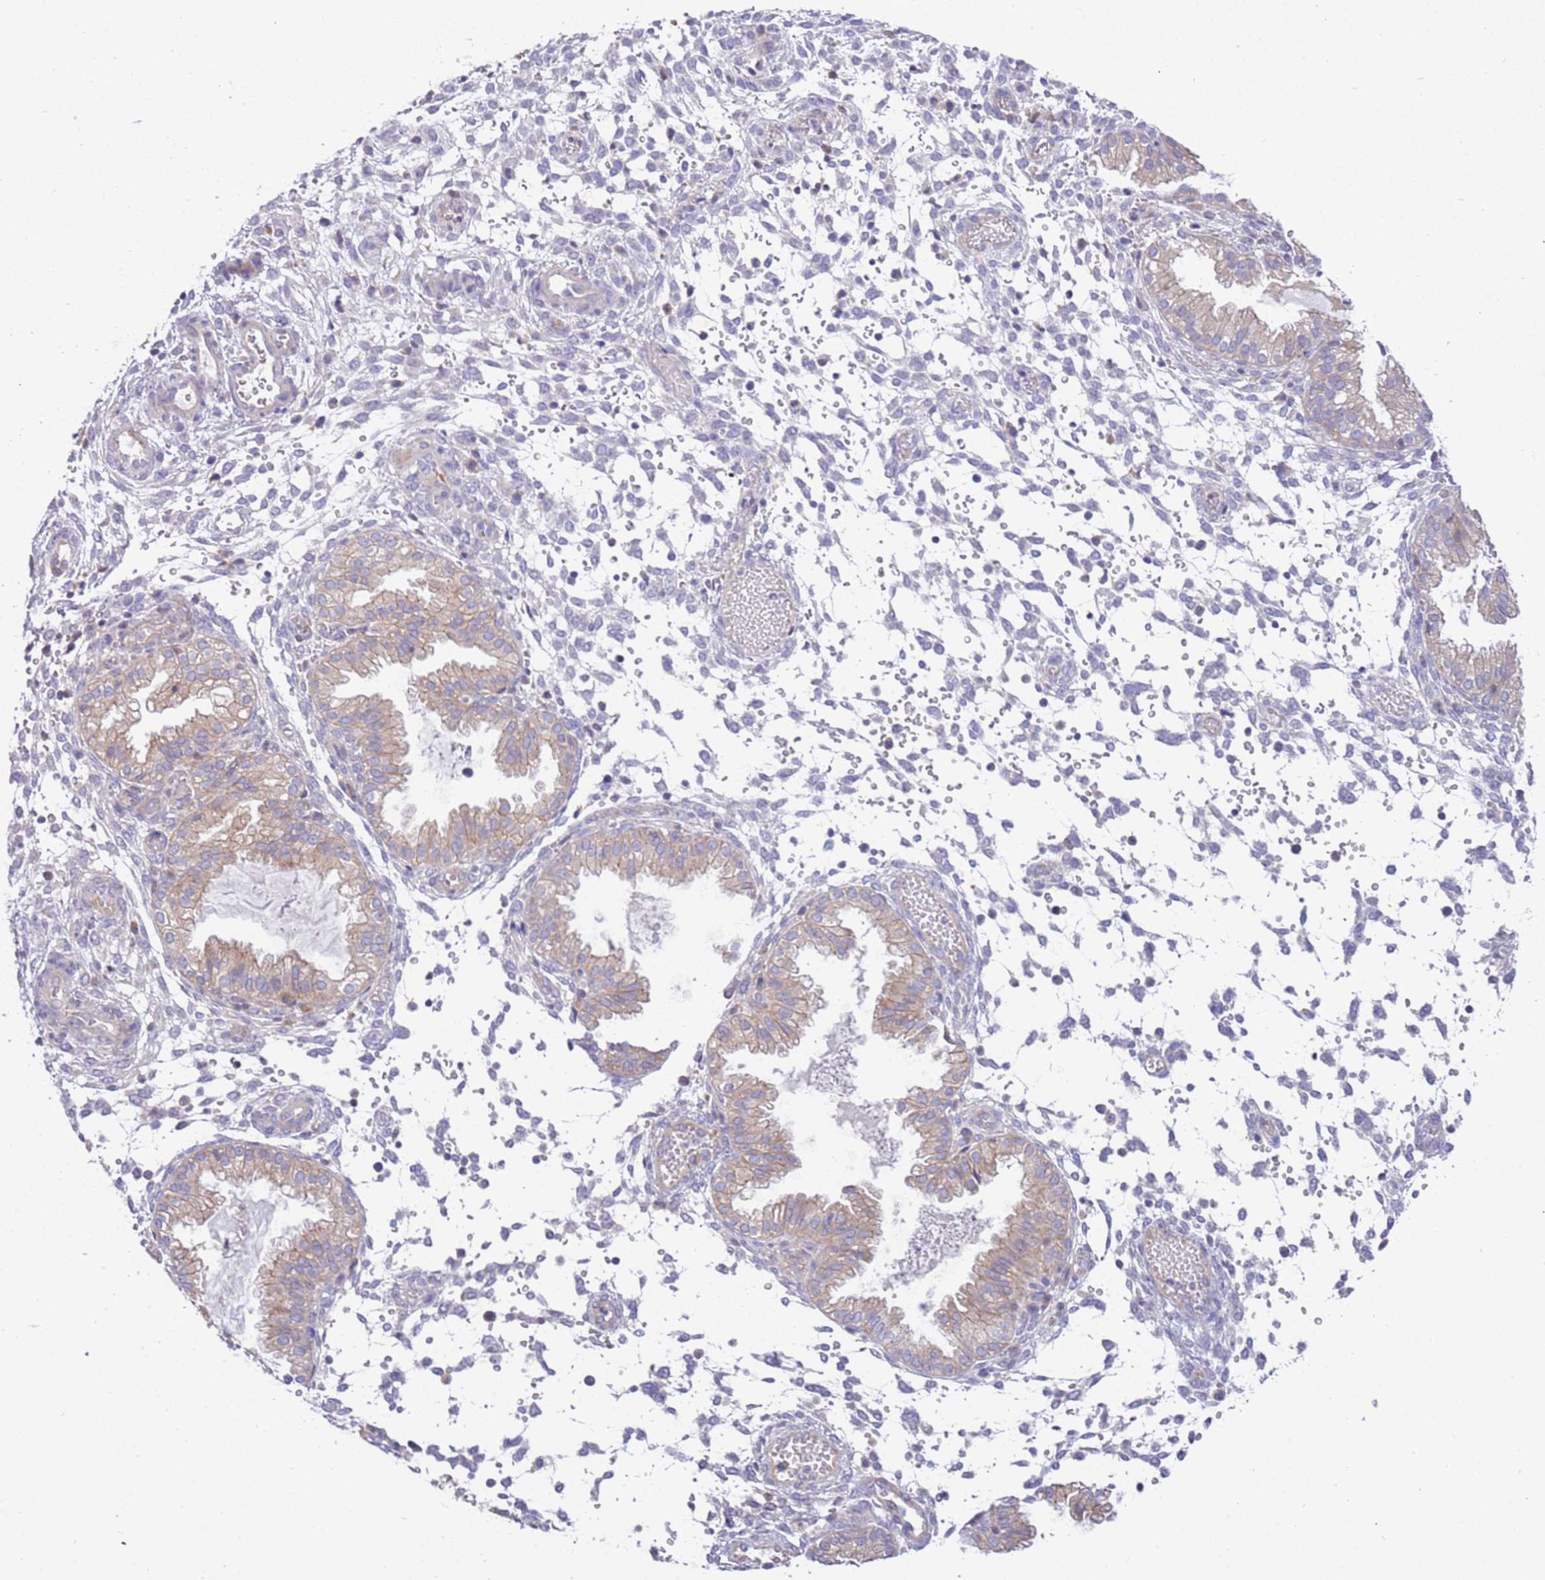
{"staining": {"intensity": "negative", "quantity": "none", "location": "none"}, "tissue": "endometrium", "cell_type": "Cells in endometrial stroma", "image_type": "normal", "snomed": [{"axis": "morphology", "description": "Normal tissue, NOS"}, {"axis": "topography", "description": "Endometrium"}], "caption": "Immunohistochemistry photomicrograph of normal endometrium: endometrium stained with DAB (3,3'-diaminobenzidine) exhibits no significant protein expression in cells in endometrial stroma. (Brightfield microscopy of DAB (3,3'-diaminobenzidine) immunohistochemistry at high magnification).", "gene": "STIP1", "patient": {"sex": "female", "age": 33}}